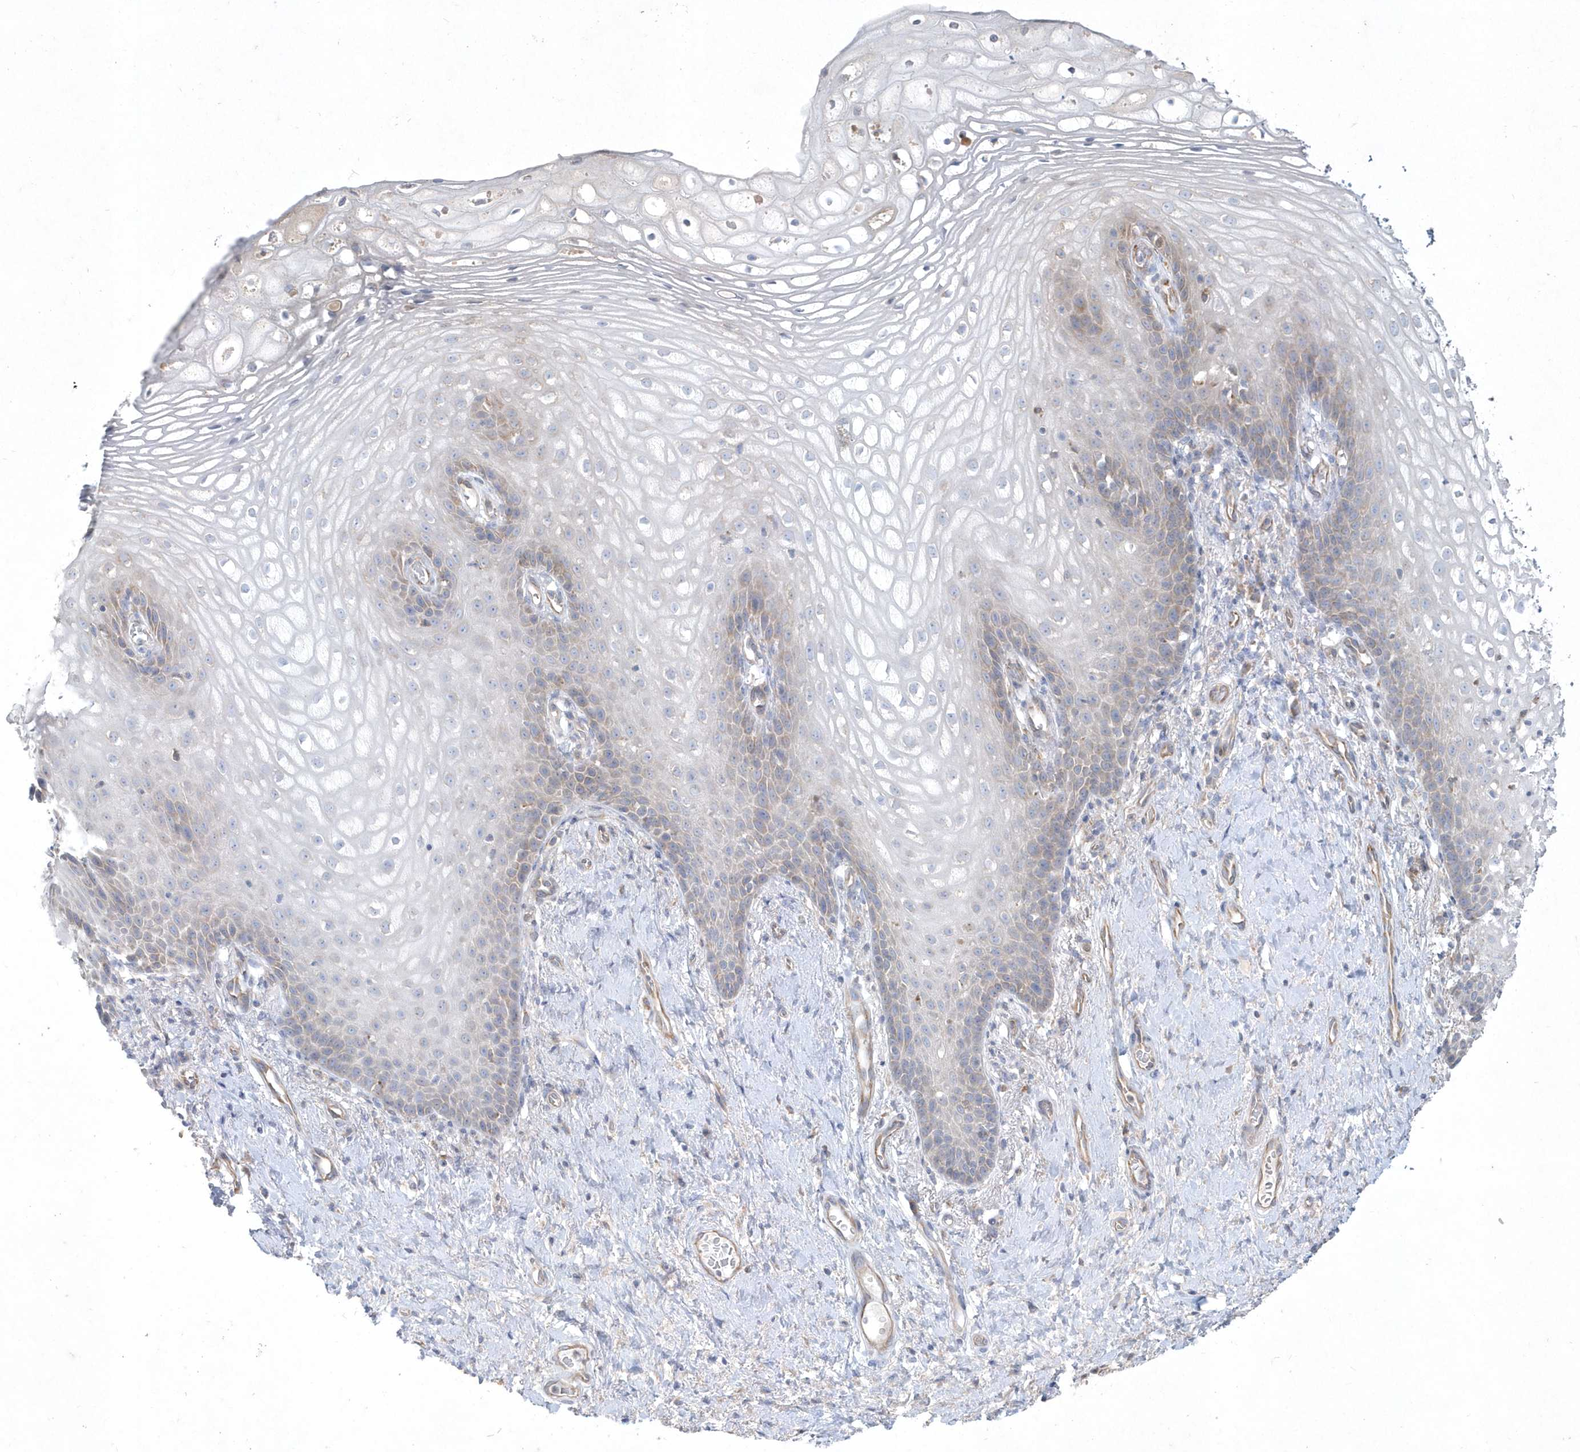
{"staining": {"intensity": "negative", "quantity": "none", "location": "none"}, "tissue": "vagina", "cell_type": "Squamous epithelial cells", "image_type": "normal", "snomed": [{"axis": "morphology", "description": "Normal tissue, NOS"}, {"axis": "topography", "description": "Vagina"}], "caption": "This is an IHC histopathology image of benign vagina. There is no staining in squamous epithelial cells.", "gene": "DGAT1", "patient": {"sex": "female", "age": 60}}